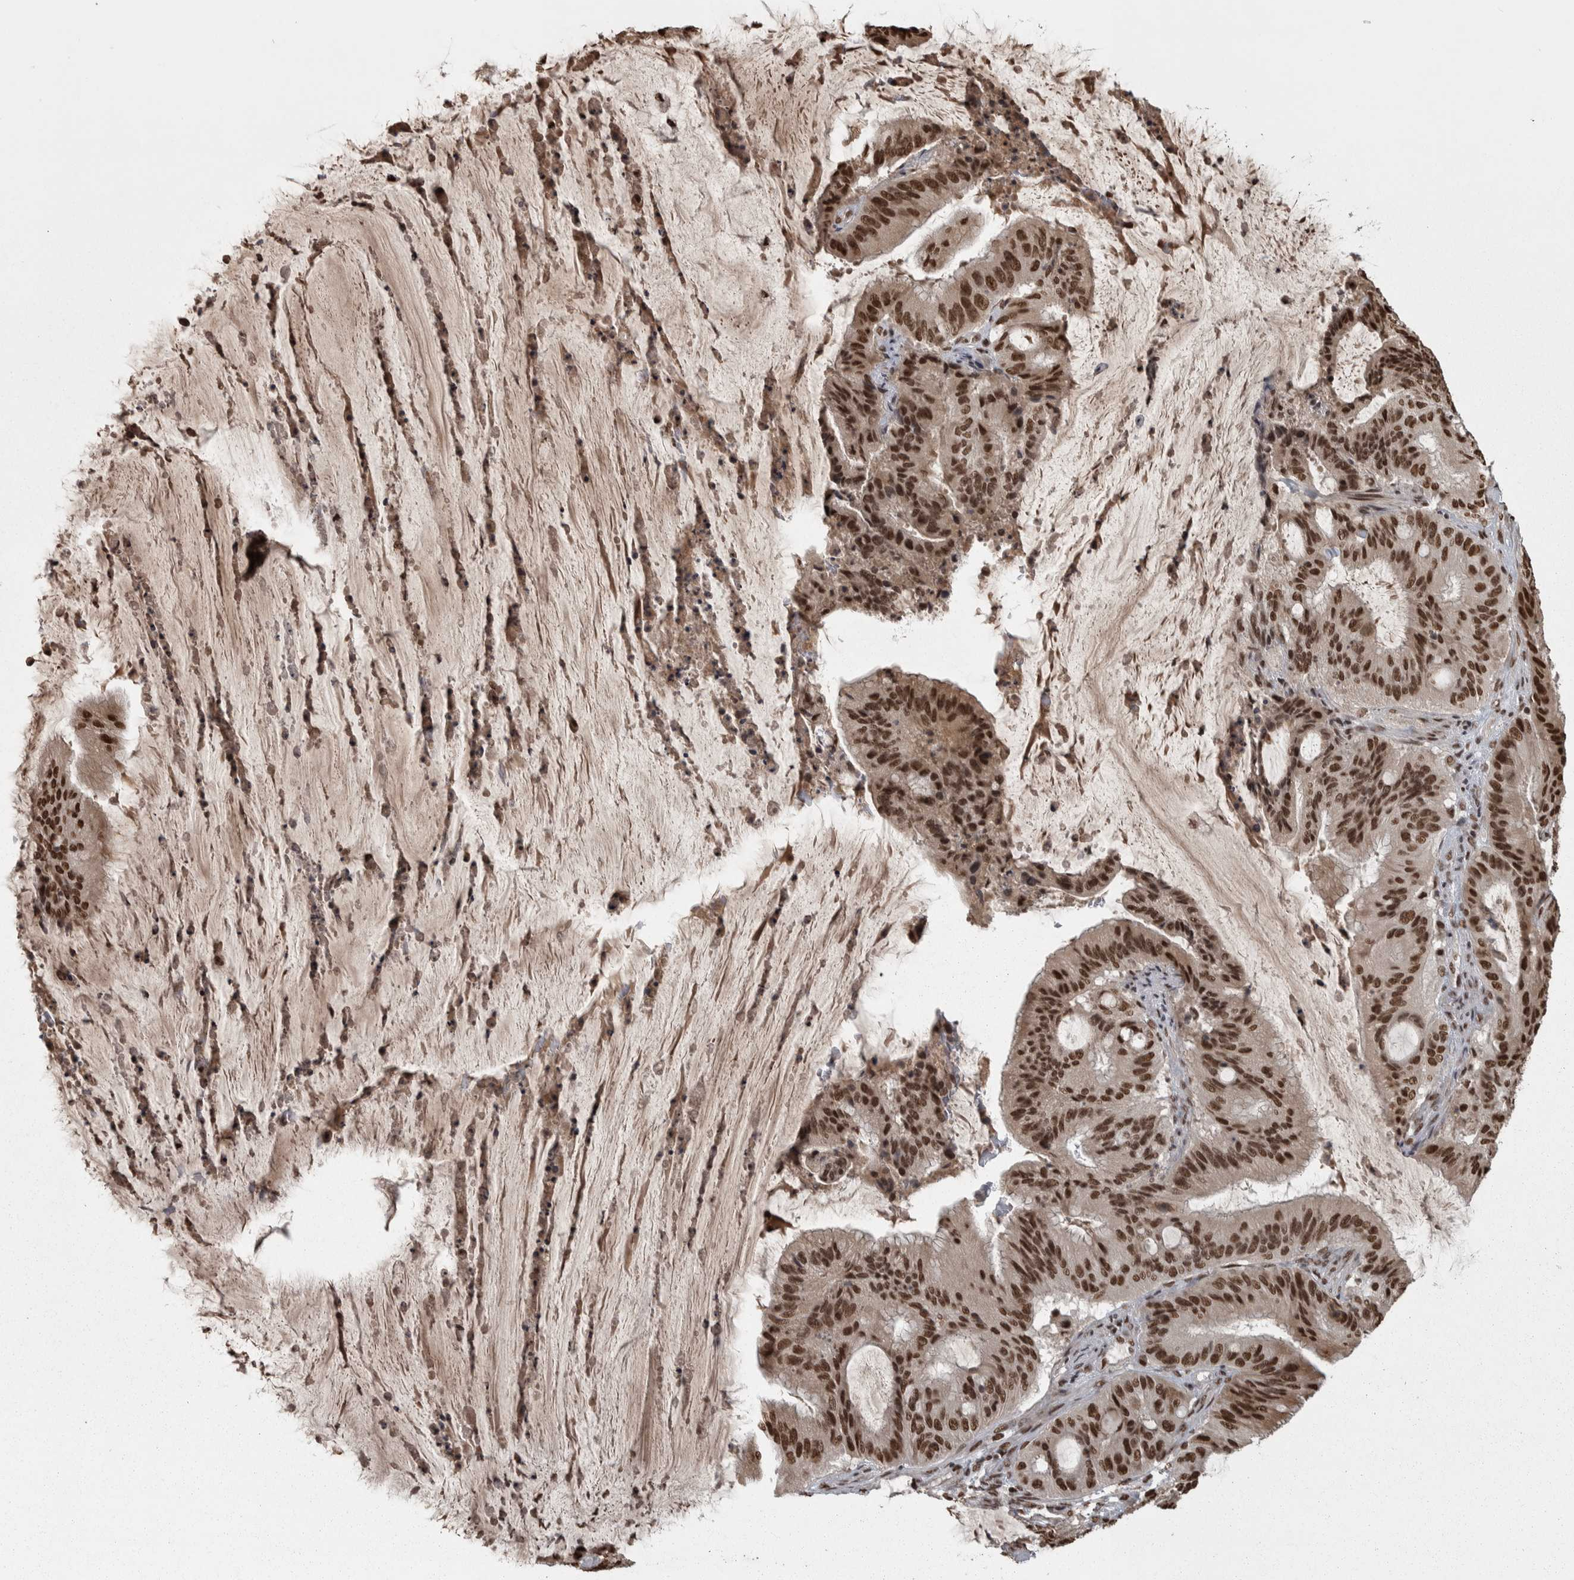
{"staining": {"intensity": "strong", "quantity": ">75%", "location": "nuclear"}, "tissue": "liver cancer", "cell_type": "Tumor cells", "image_type": "cancer", "snomed": [{"axis": "morphology", "description": "Normal tissue, NOS"}, {"axis": "morphology", "description": "Cholangiocarcinoma"}, {"axis": "topography", "description": "Liver"}, {"axis": "topography", "description": "Peripheral nerve tissue"}], "caption": "Human liver cancer (cholangiocarcinoma) stained with a brown dye shows strong nuclear positive expression in about >75% of tumor cells.", "gene": "ZFHX4", "patient": {"sex": "female", "age": 73}}